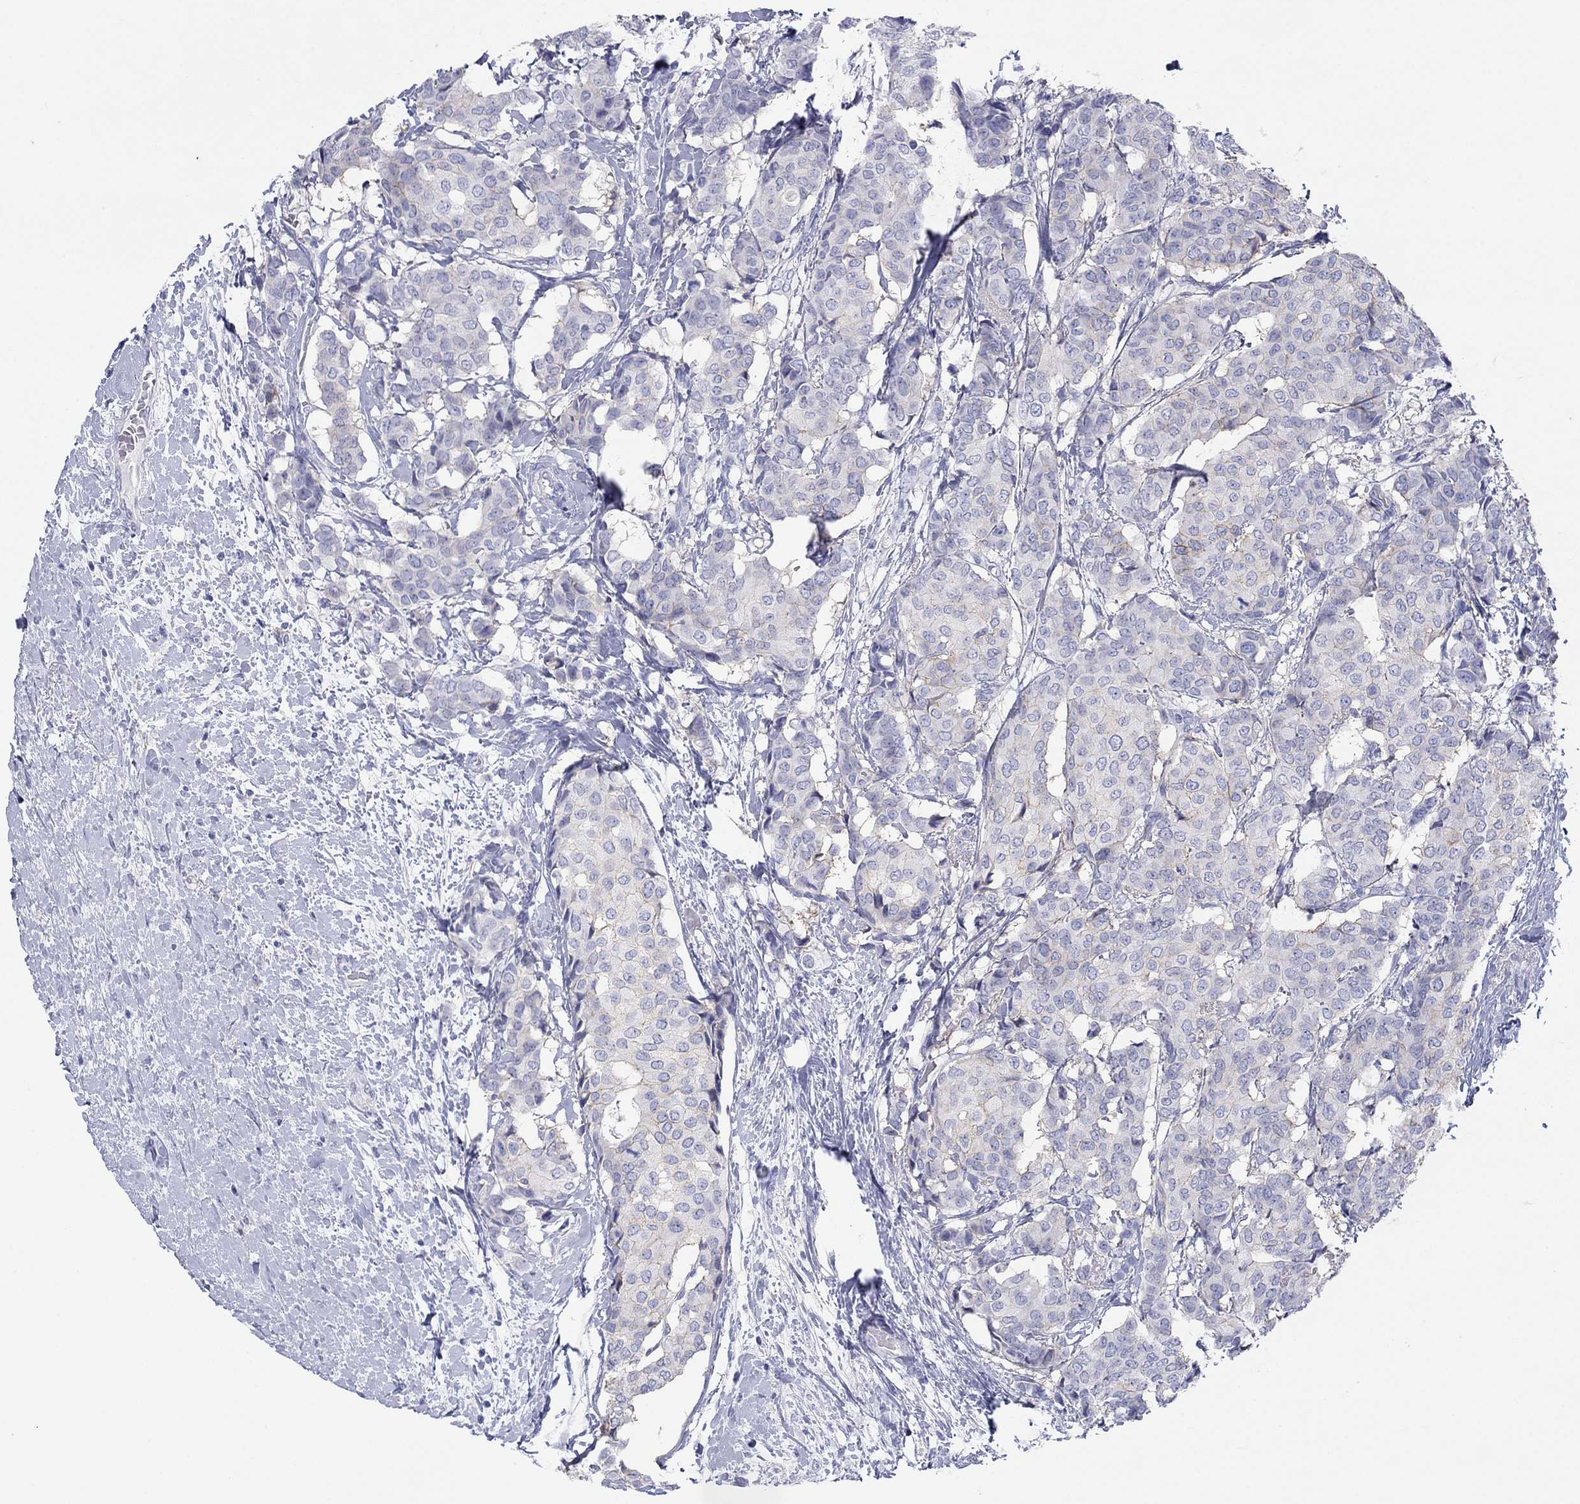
{"staining": {"intensity": "moderate", "quantity": "<25%", "location": "cytoplasmic/membranous"}, "tissue": "breast cancer", "cell_type": "Tumor cells", "image_type": "cancer", "snomed": [{"axis": "morphology", "description": "Duct carcinoma"}, {"axis": "topography", "description": "Breast"}], "caption": "A micrograph showing moderate cytoplasmic/membranous expression in approximately <25% of tumor cells in breast invasive ductal carcinoma, as visualized by brown immunohistochemical staining.", "gene": "ATP1B1", "patient": {"sex": "female", "age": 75}}